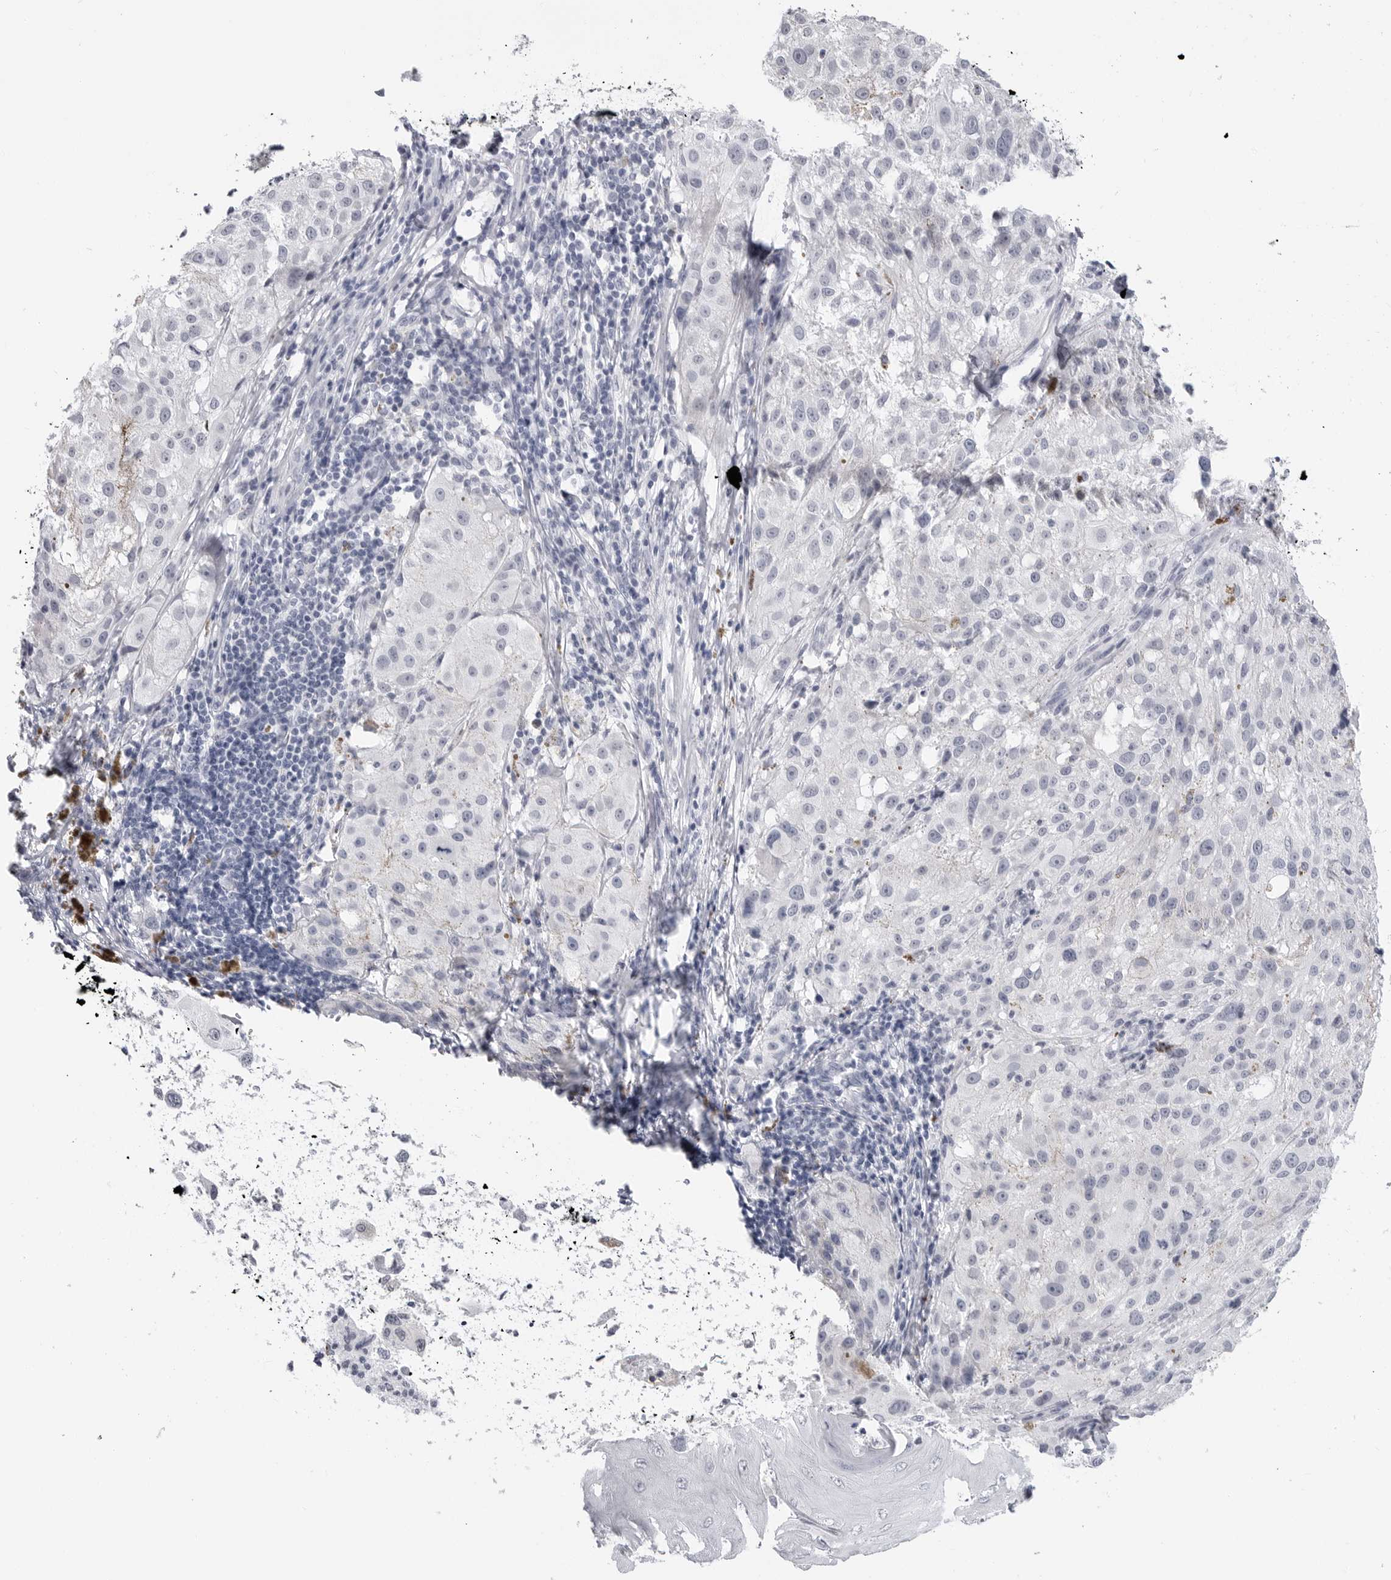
{"staining": {"intensity": "negative", "quantity": "none", "location": "none"}, "tissue": "melanoma", "cell_type": "Tumor cells", "image_type": "cancer", "snomed": [{"axis": "morphology", "description": "Malignant melanoma, NOS"}, {"axis": "topography", "description": "Skin"}], "caption": "Melanoma stained for a protein using immunohistochemistry reveals no positivity tumor cells.", "gene": "PGA3", "patient": {"sex": "female", "age": 73}}